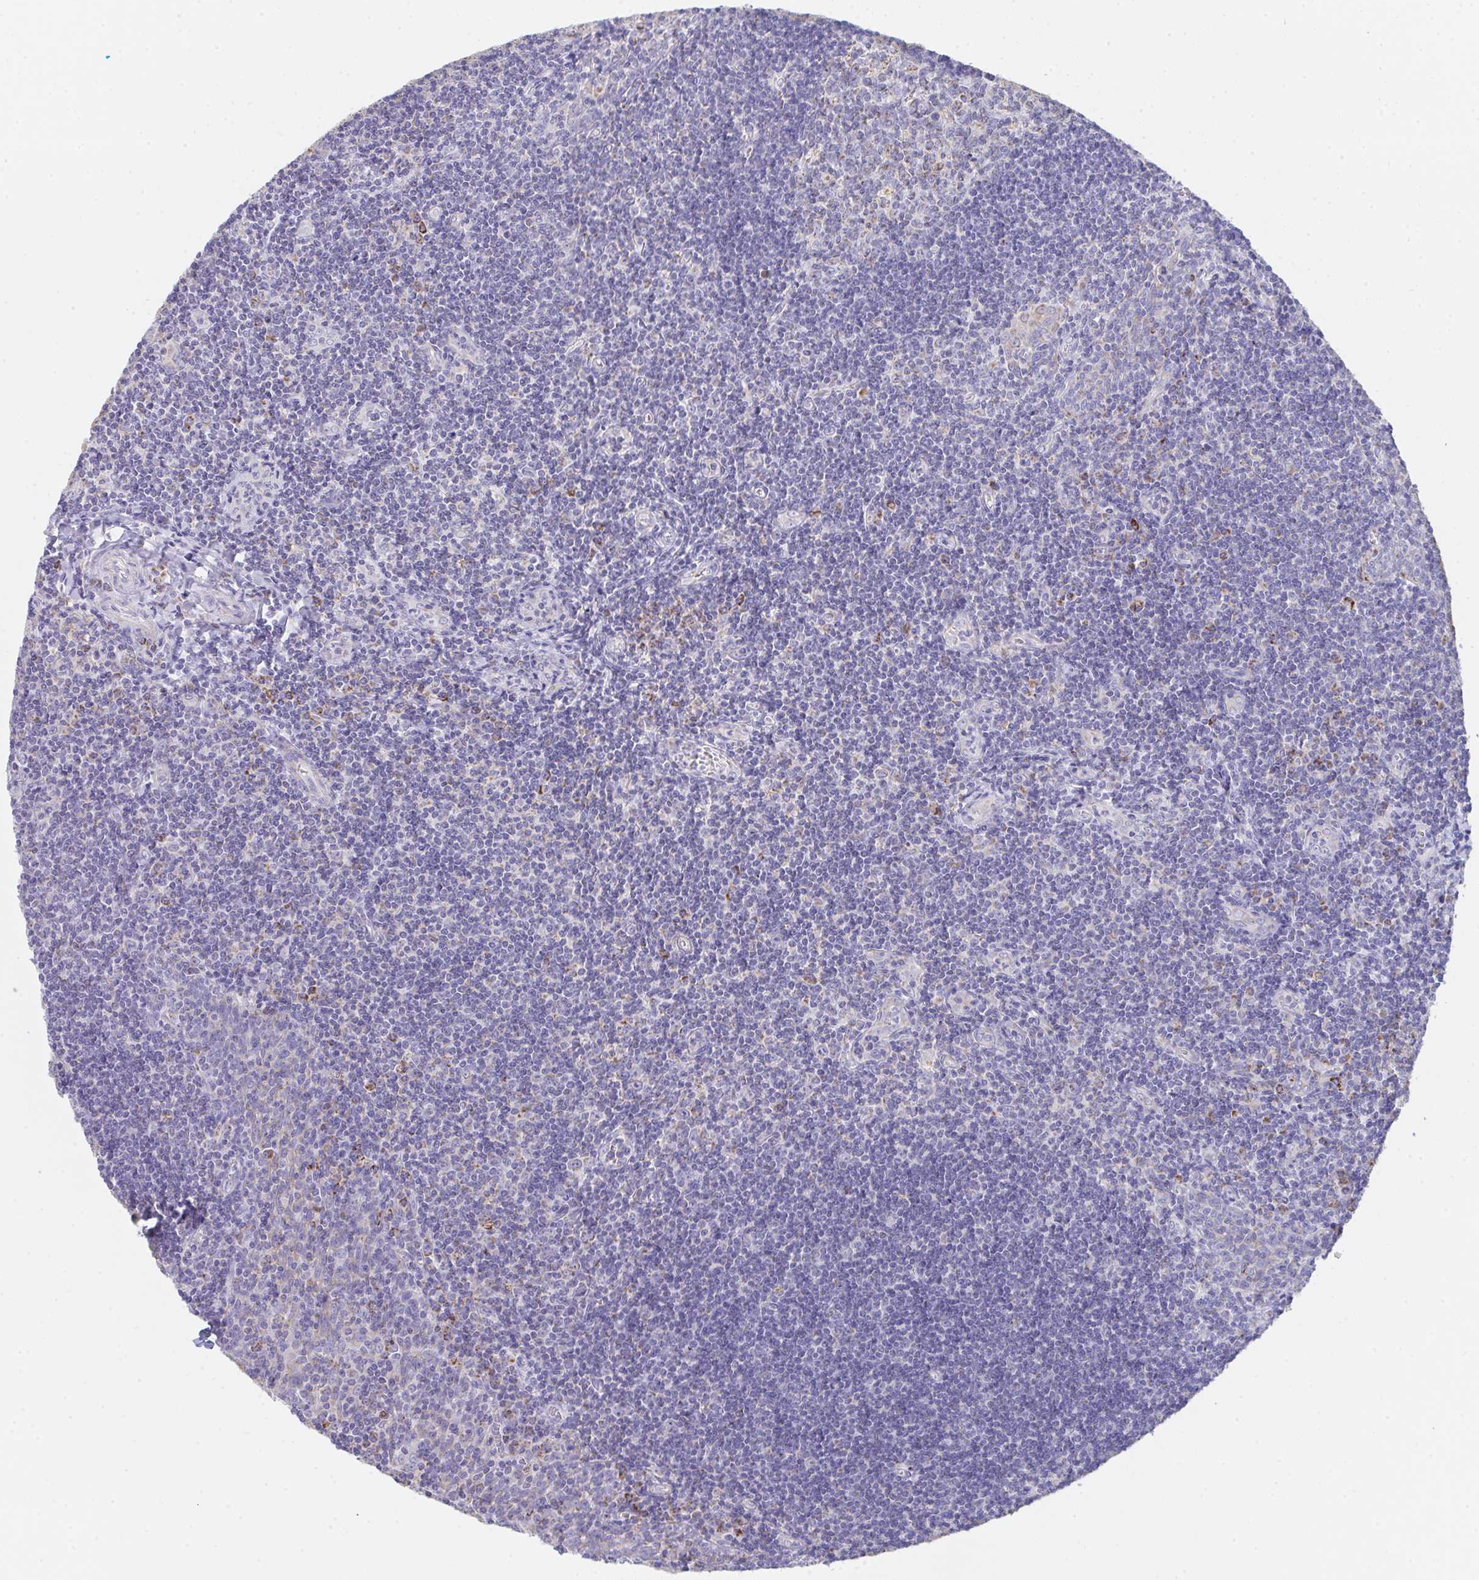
{"staining": {"intensity": "moderate", "quantity": "25%-75%", "location": "cytoplasmic/membranous"}, "tissue": "tonsil", "cell_type": "Germinal center cells", "image_type": "normal", "snomed": [{"axis": "morphology", "description": "Normal tissue, NOS"}, {"axis": "morphology", "description": "Inflammation, NOS"}, {"axis": "topography", "description": "Tonsil"}], "caption": "The micrograph exhibits immunohistochemical staining of benign tonsil. There is moderate cytoplasmic/membranous staining is seen in about 25%-75% of germinal center cells.", "gene": "AIFM1", "patient": {"sex": "female", "age": 31}}